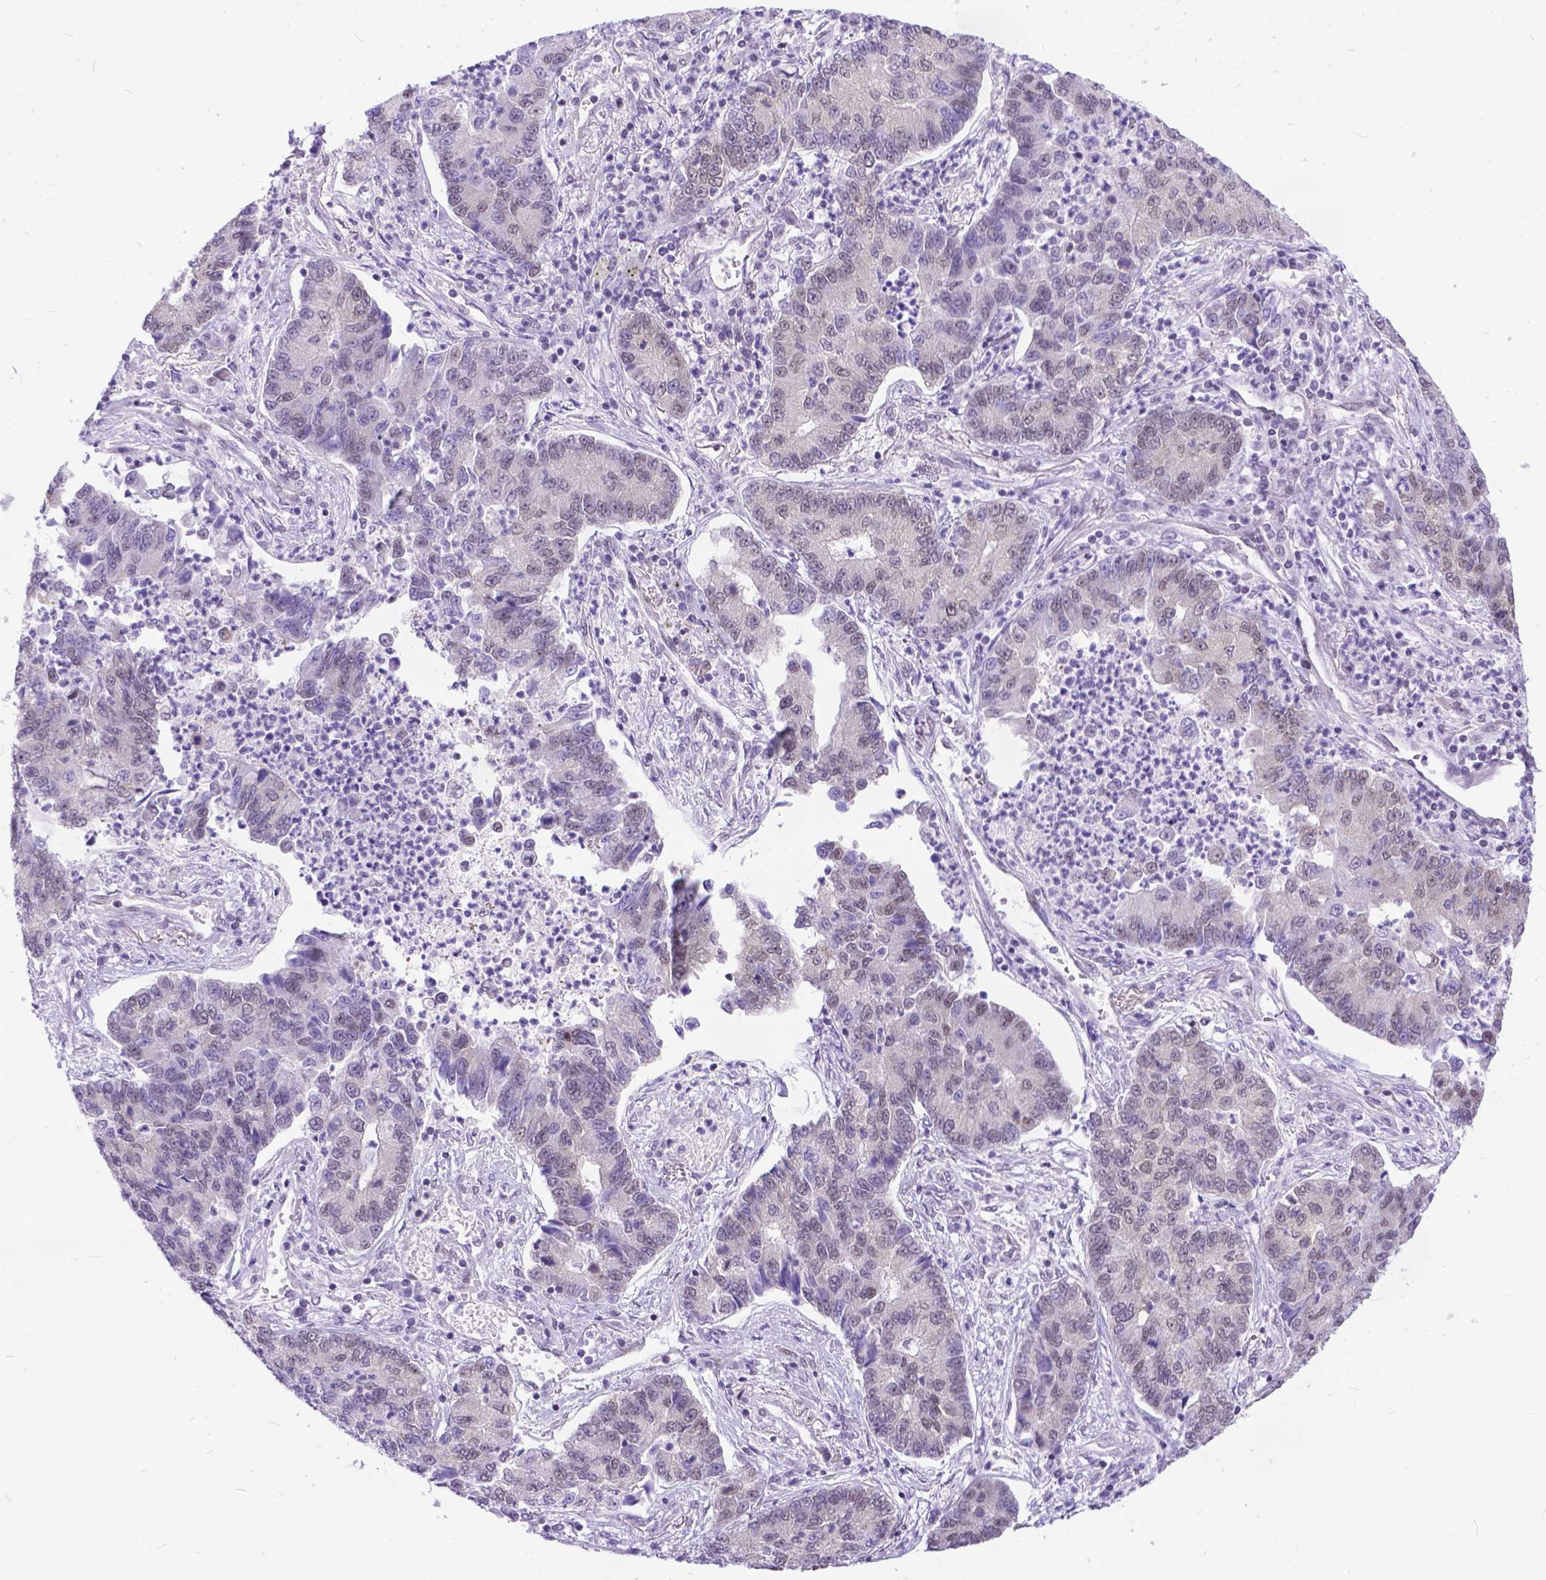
{"staining": {"intensity": "weak", "quantity": "25%-75%", "location": "nuclear"}, "tissue": "lung cancer", "cell_type": "Tumor cells", "image_type": "cancer", "snomed": [{"axis": "morphology", "description": "Adenocarcinoma, NOS"}, {"axis": "topography", "description": "Lung"}], "caption": "A brown stain highlights weak nuclear staining of a protein in lung cancer (adenocarcinoma) tumor cells. The protein is shown in brown color, while the nuclei are stained blue.", "gene": "FAM124B", "patient": {"sex": "female", "age": 57}}